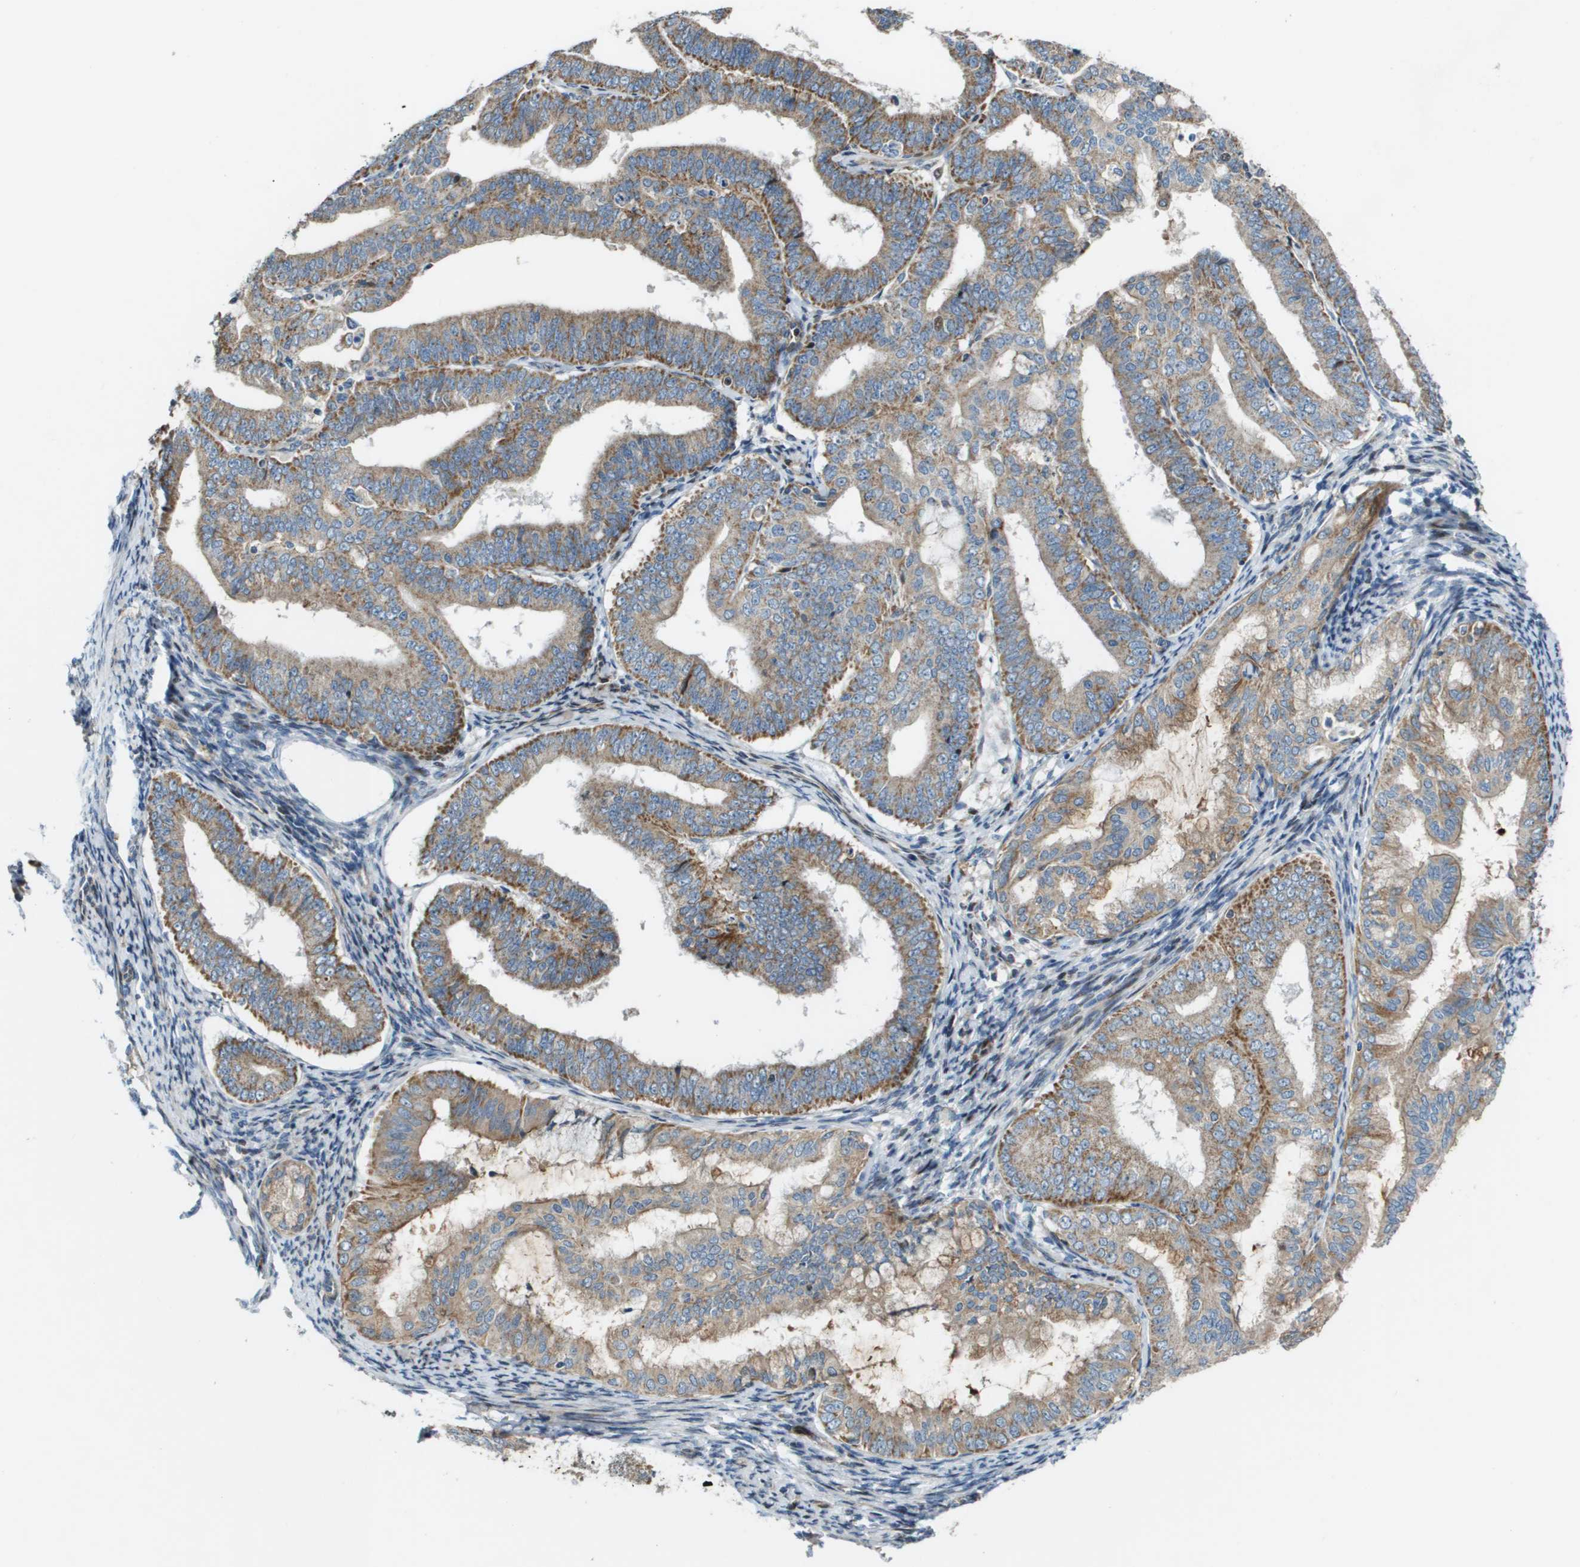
{"staining": {"intensity": "moderate", "quantity": ">75%", "location": "cytoplasmic/membranous"}, "tissue": "endometrial cancer", "cell_type": "Tumor cells", "image_type": "cancer", "snomed": [{"axis": "morphology", "description": "Adenocarcinoma, NOS"}, {"axis": "topography", "description": "Endometrium"}], "caption": "A photomicrograph of endometrial cancer stained for a protein demonstrates moderate cytoplasmic/membranous brown staining in tumor cells.", "gene": "MGAT3", "patient": {"sex": "female", "age": 63}}